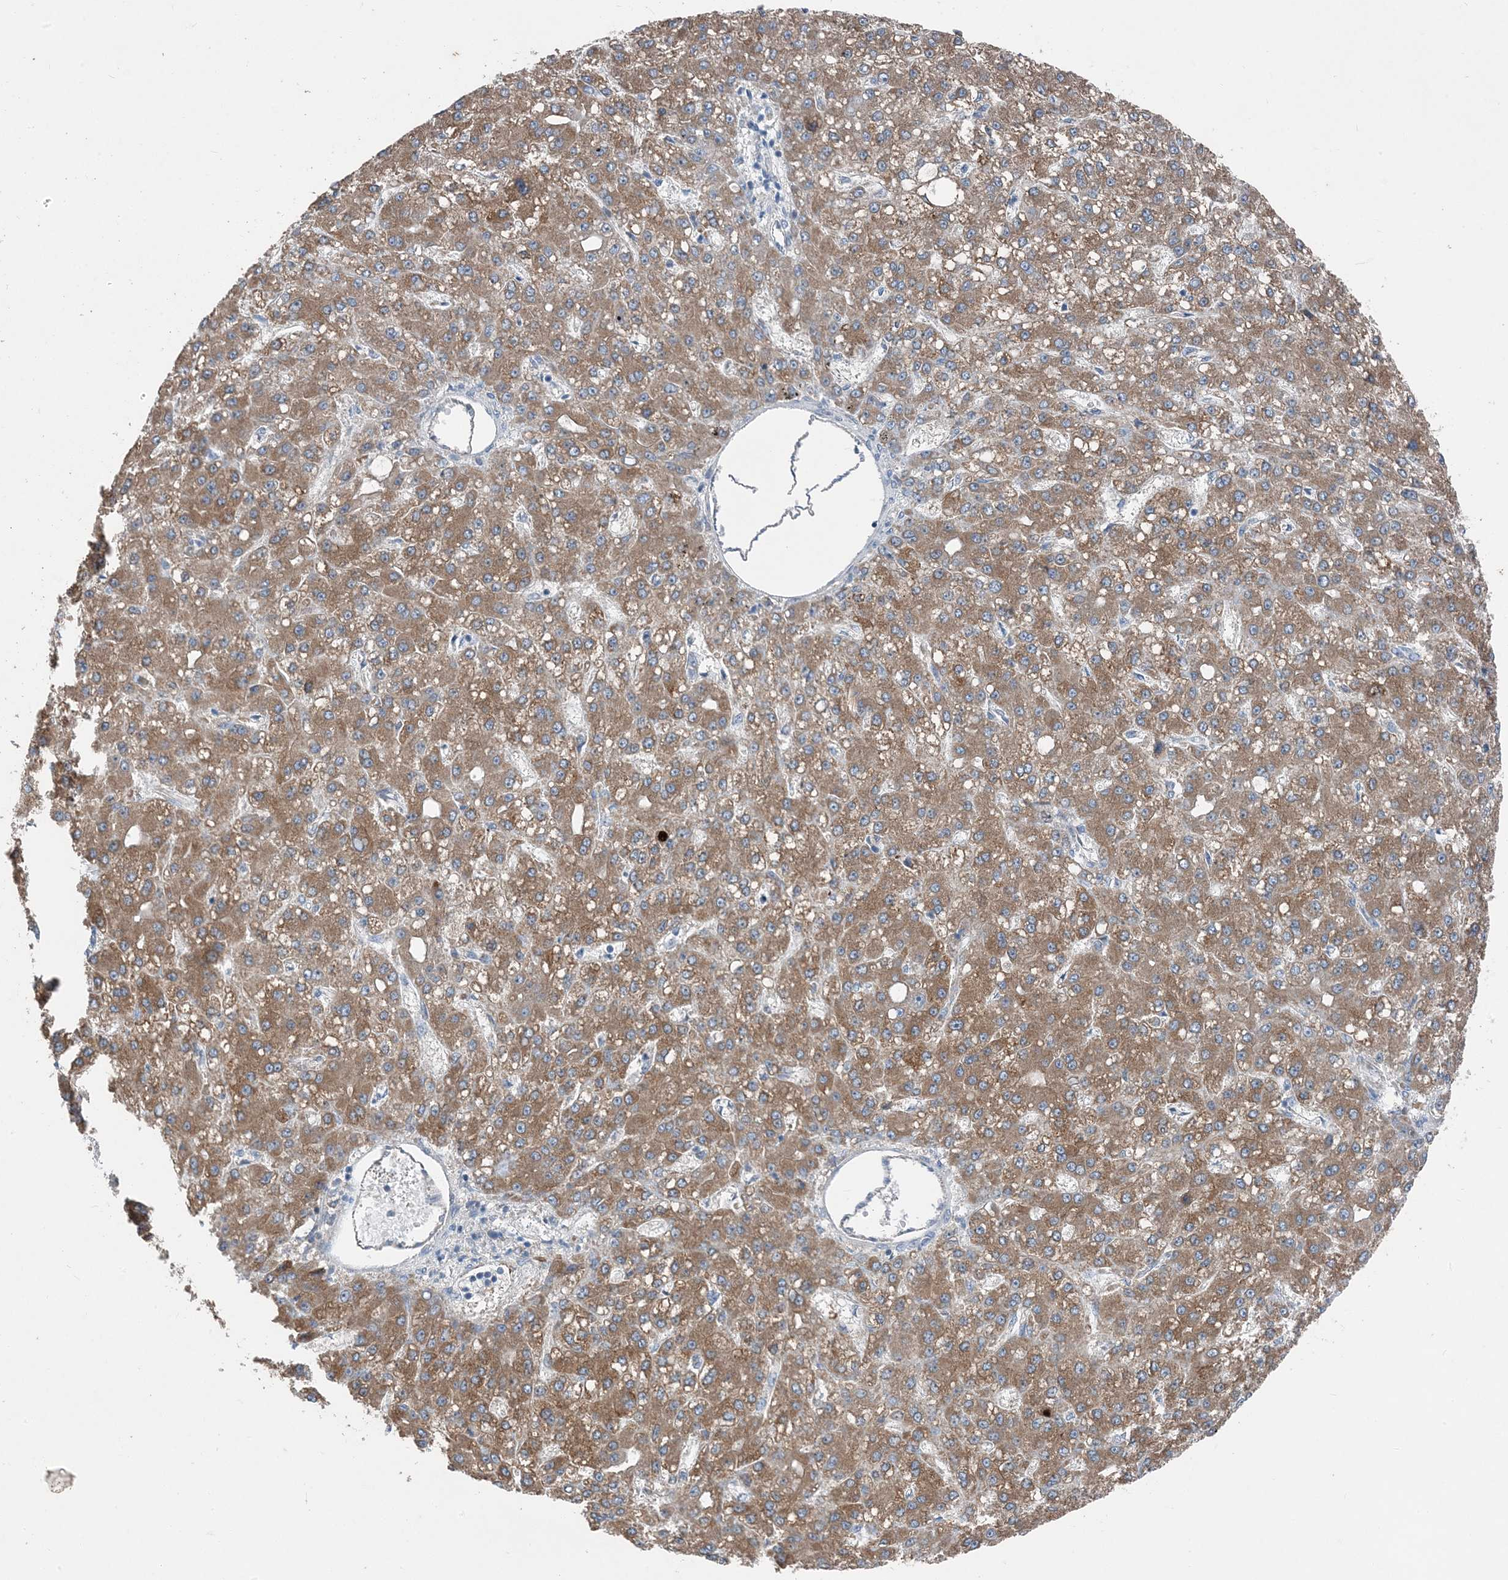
{"staining": {"intensity": "moderate", "quantity": ">75%", "location": "cytoplasmic/membranous"}, "tissue": "liver cancer", "cell_type": "Tumor cells", "image_type": "cancer", "snomed": [{"axis": "morphology", "description": "Carcinoma, Hepatocellular, NOS"}, {"axis": "topography", "description": "Liver"}], "caption": "This photomicrograph demonstrates immunohistochemistry staining of human liver cancer, with medium moderate cytoplasmic/membranous staining in about >75% of tumor cells.", "gene": "DHX30", "patient": {"sex": "male", "age": 67}}